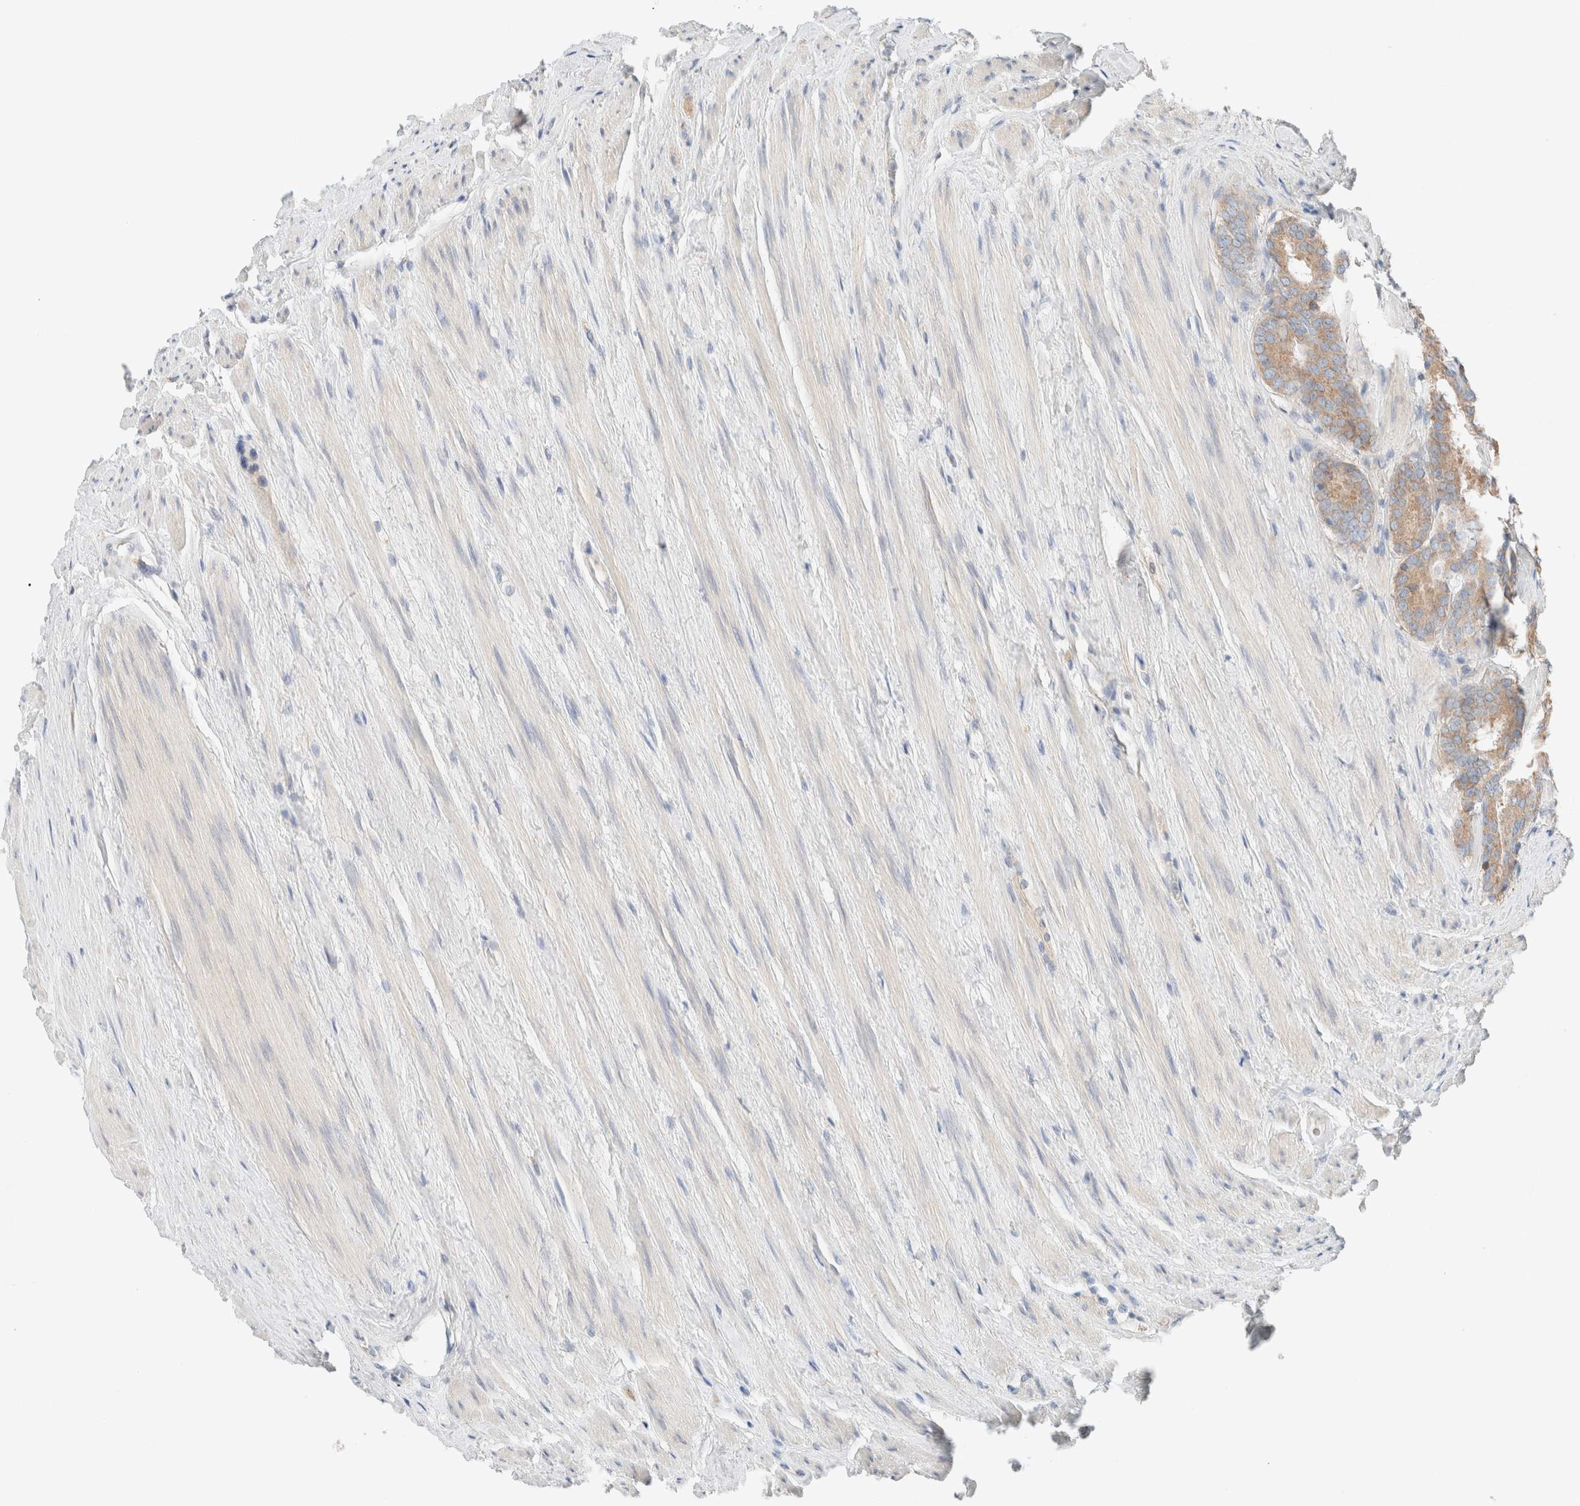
{"staining": {"intensity": "weak", "quantity": ">75%", "location": "cytoplasmic/membranous"}, "tissue": "prostate cancer", "cell_type": "Tumor cells", "image_type": "cancer", "snomed": [{"axis": "morphology", "description": "Adenocarcinoma, Low grade"}, {"axis": "topography", "description": "Prostate"}], "caption": "Tumor cells demonstrate low levels of weak cytoplasmic/membranous expression in approximately >75% of cells in low-grade adenocarcinoma (prostate).", "gene": "PCM1", "patient": {"sex": "male", "age": 69}}